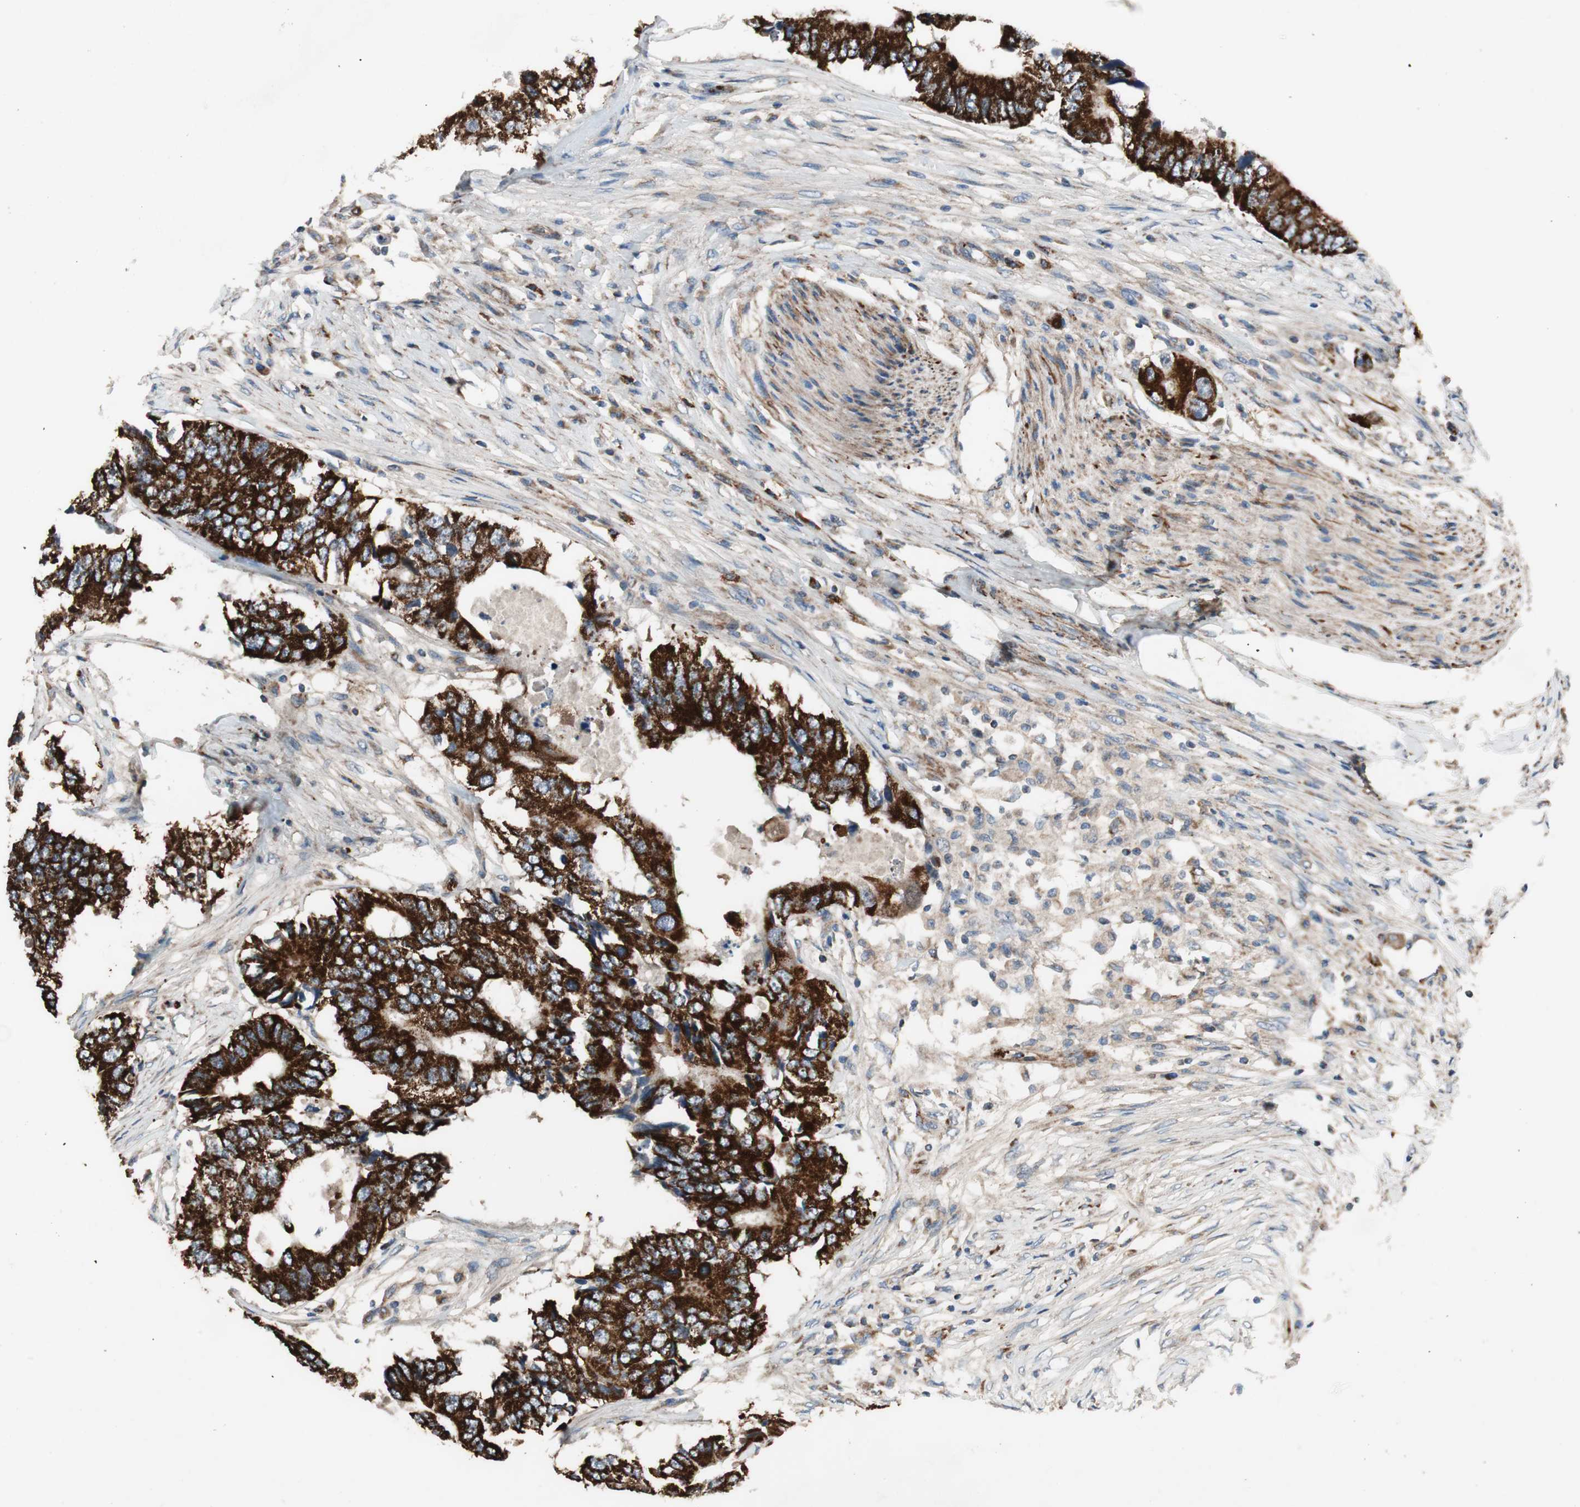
{"staining": {"intensity": "strong", "quantity": ">75%", "location": "cytoplasmic/membranous"}, "tissue": "colorectal cancer", "cell_type": "Tumor cells", "image_type": "cancer", "snomed": [{"axis": "morphology", "description": "Adenocarcinoma, NOS"}, {"axis": "topography", "description": "Colon"}], "caption": "An image of human adenocarcinoma (colorectal) stained for a protein demonstrates strong cytoplasmic/membranous brown staining in tumor cells.", "gene": "AKAP1", "patient": {"sex": "male", "age": 71}}